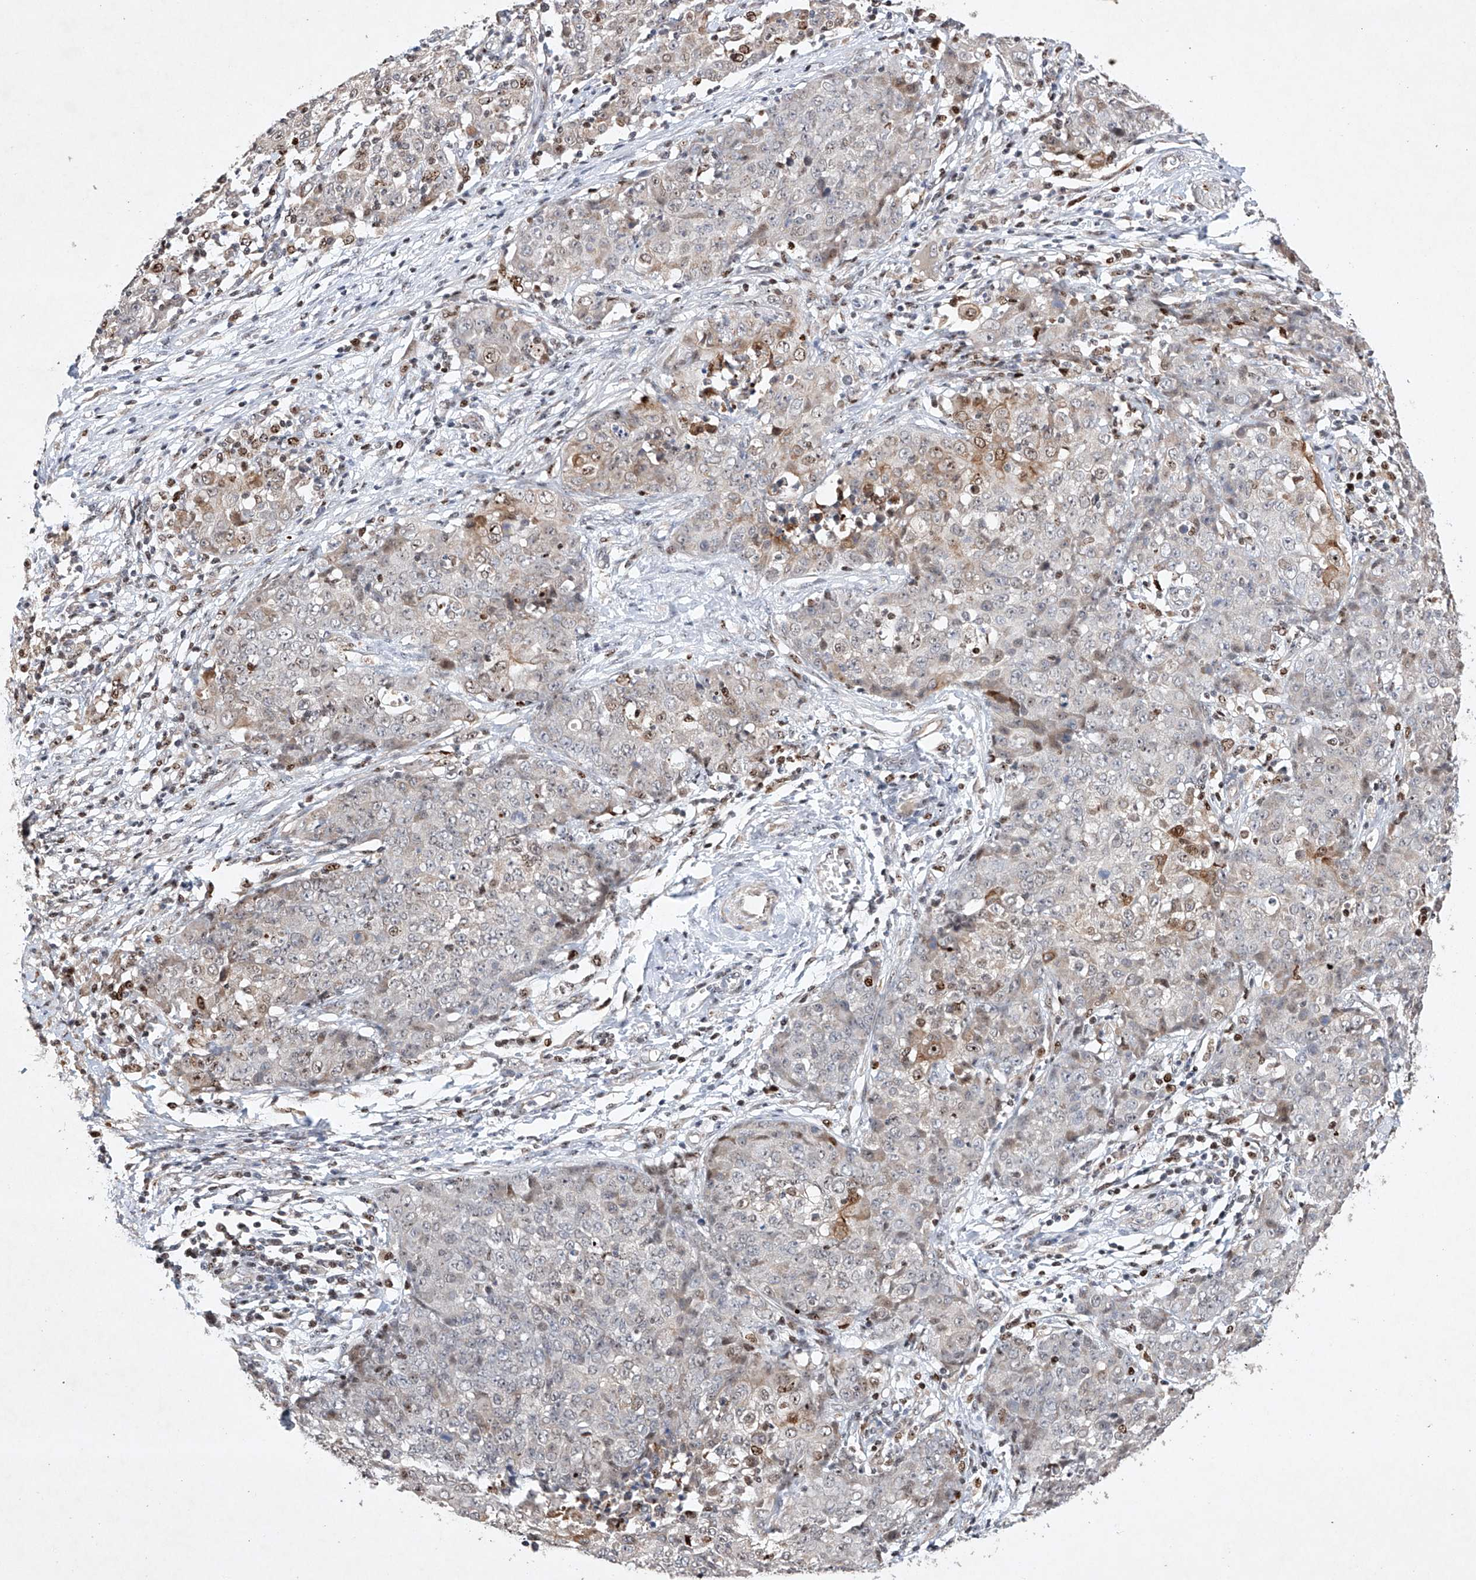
{"staining": {"intensity": "weak", "quantity": "<25%", "location": "cytoplasmic/membranous,nuclear"}, "tissue": "ovarian cancer", "cell_type": "Tumor cells", "image_type": "cancer", "snomed": [{"axis": "morphology", "description": "Carcinoma, endometroid"}, {"axis": "topography", "description": "Ovary"}], "caption": "Immunohistochemistry photomicrograph of human ovarian cancer stained for a protein (brown), which displays no positivity in tumor cells.", "gene": "AFG1L", "patient": {"sex": "female", "age": 42}}